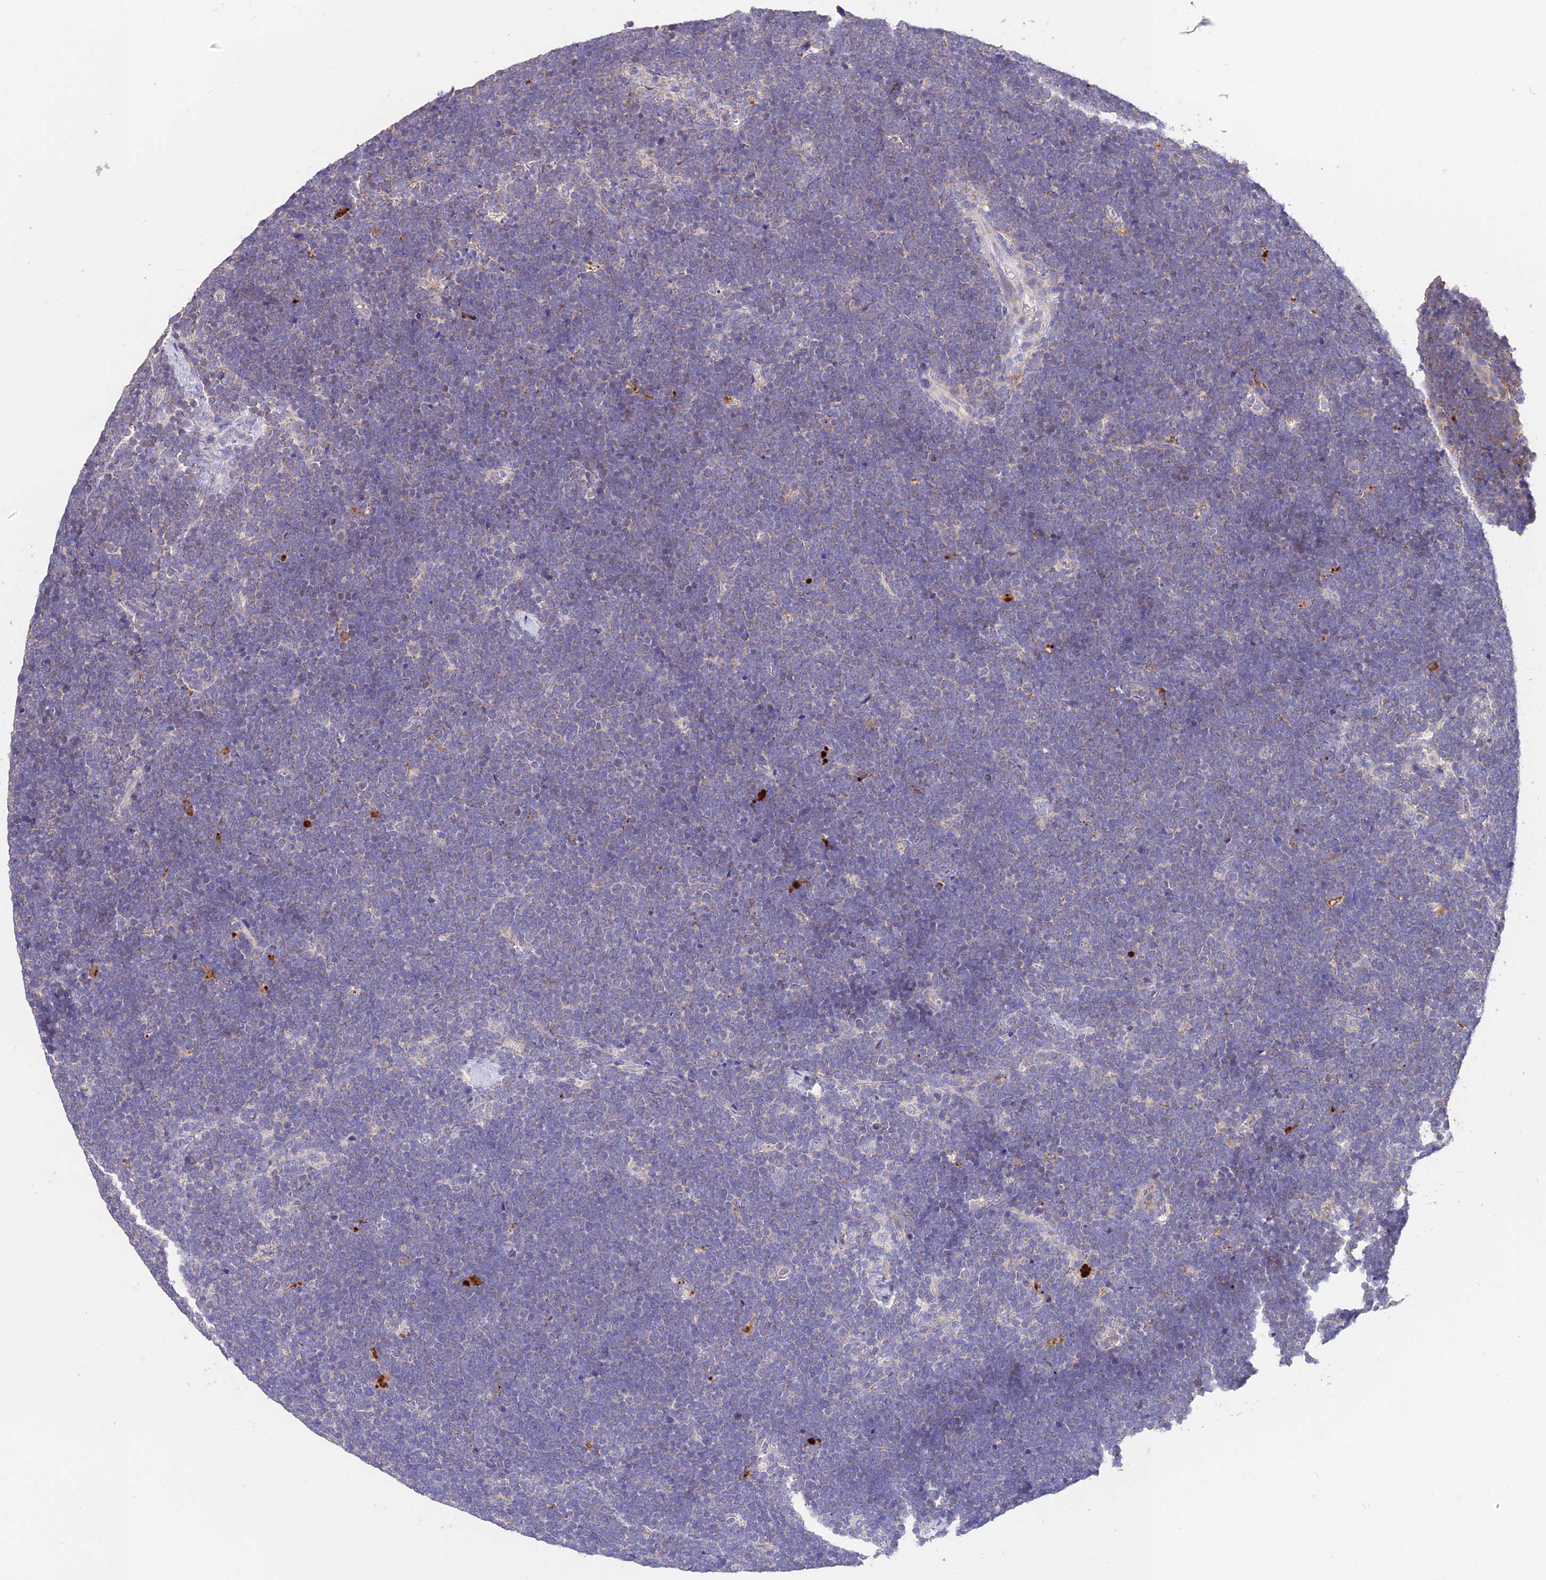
{"staining": {"intensity": "negative", "quantity": "none", "location": "none"}, "tissue": "lymphoma", "cell_type": "Tumor cells", "image_type": "cancer", "snomed": [{"axis": "morphology", "description": "Malignant lymphoma, non-Hodgkin's type, High grade"}, {"axis": "topography", "description": "Lymph node"}], "caption": "High-grade malignant lymphoma, non-Hodgkin's type was stained to show a protein in brown. There is no significant positivity in tumor cells.", "gene": "SDHD", "patient": {"sex": "male", "age": 13}}